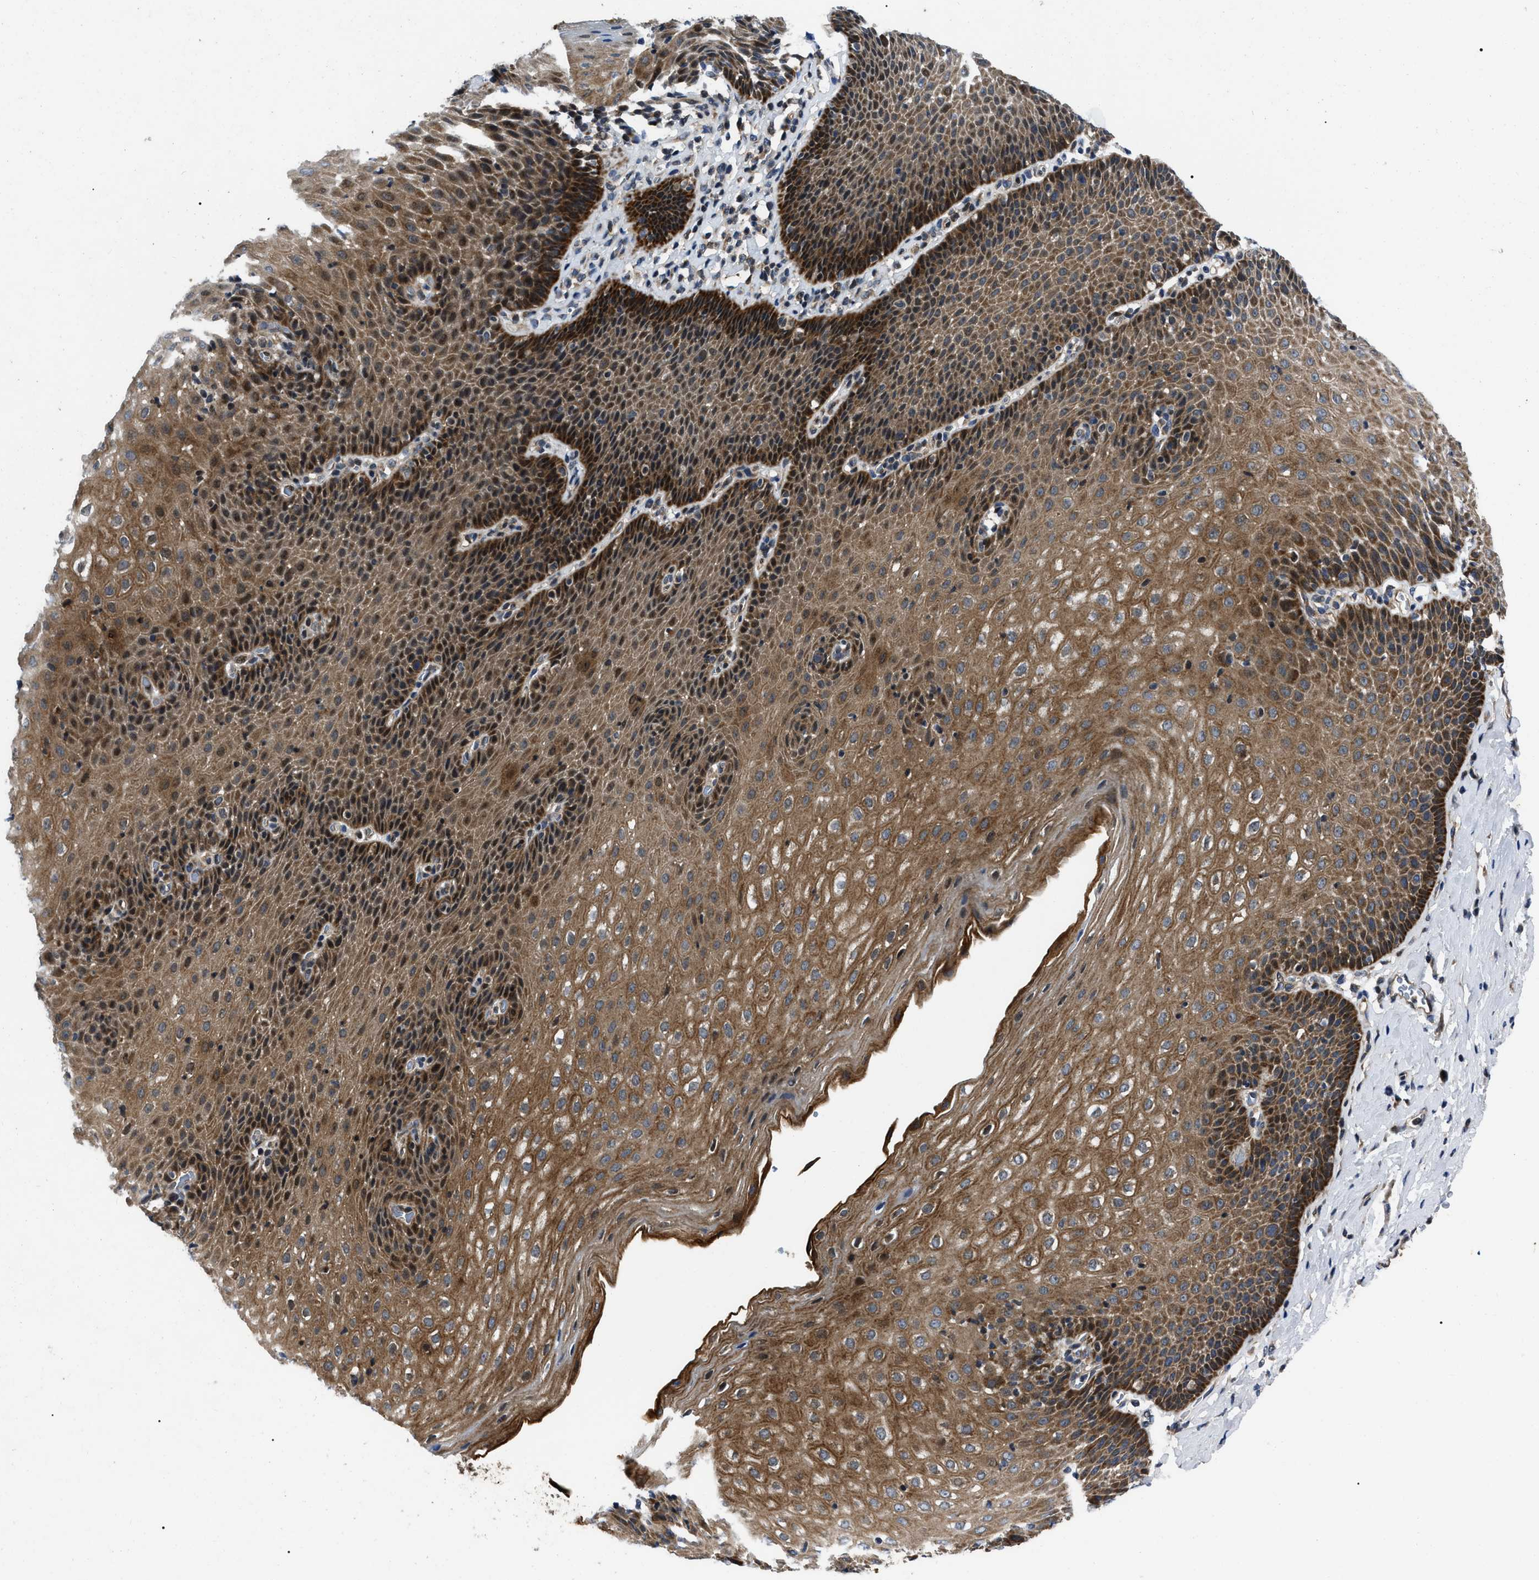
{"staining": {"intensity": "strong", "quantity": ">75%", "location": "cytoplasmic/membranous"}, "tissue": "esophagus", "cell_type": "Squamous epithelial cells", "image_type": "normal", "snomed": [{"axis": "morphology", "description": "Normal tissue, NOS"}, {"axis": "topography", "description": "Esophagus"}], "caption": "Protein expression analysis of normal esophagus demonstrates strong cytoplasmic/membranous expression in approximately >75% of squamous epithelial cells.", "gene": "PPWD1", "patient": {"sex": "female", "age": 61}}